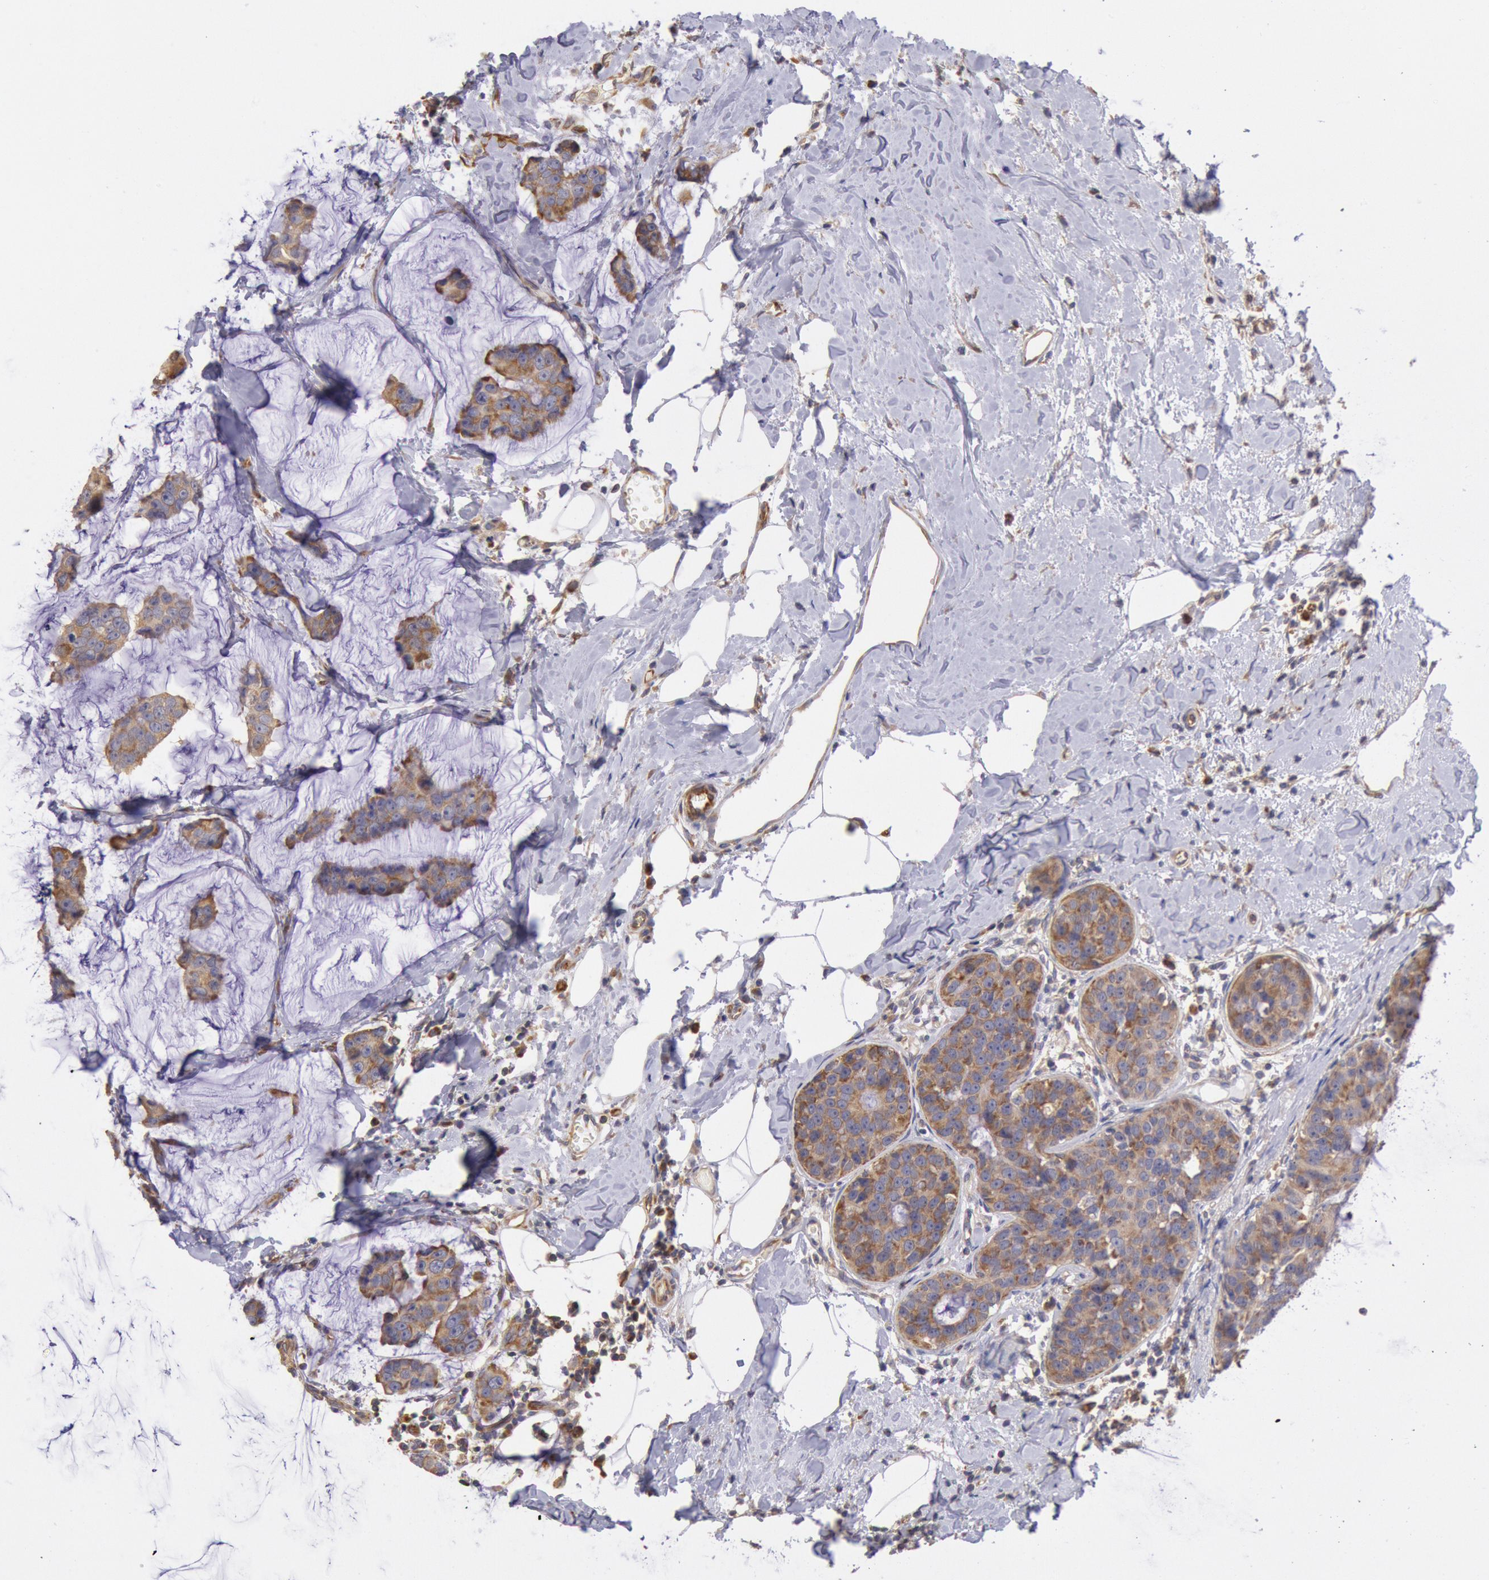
{"staining": {"intensity": "moderate", "quantity": ">75%", "location": "cytoplasmic/membranous"}, "tissue": "breast cancer", "cell_type": "Tumor cells", "image_type": "cancer", "snomed": [{"axis": "morphology", "description": "Normal tissue, NOS"}, {"axis": "morphology", "description": "Duct carcinoma"}, {"axis": "topography", "description": "Breast"}], "caption": "Moderate cytoplasmic/membranous expression is appreciated in approximately >75% of tumor cells in breast cancer.", "gene": "DRG1", "patient": {"sex": "female", "age": 50}}